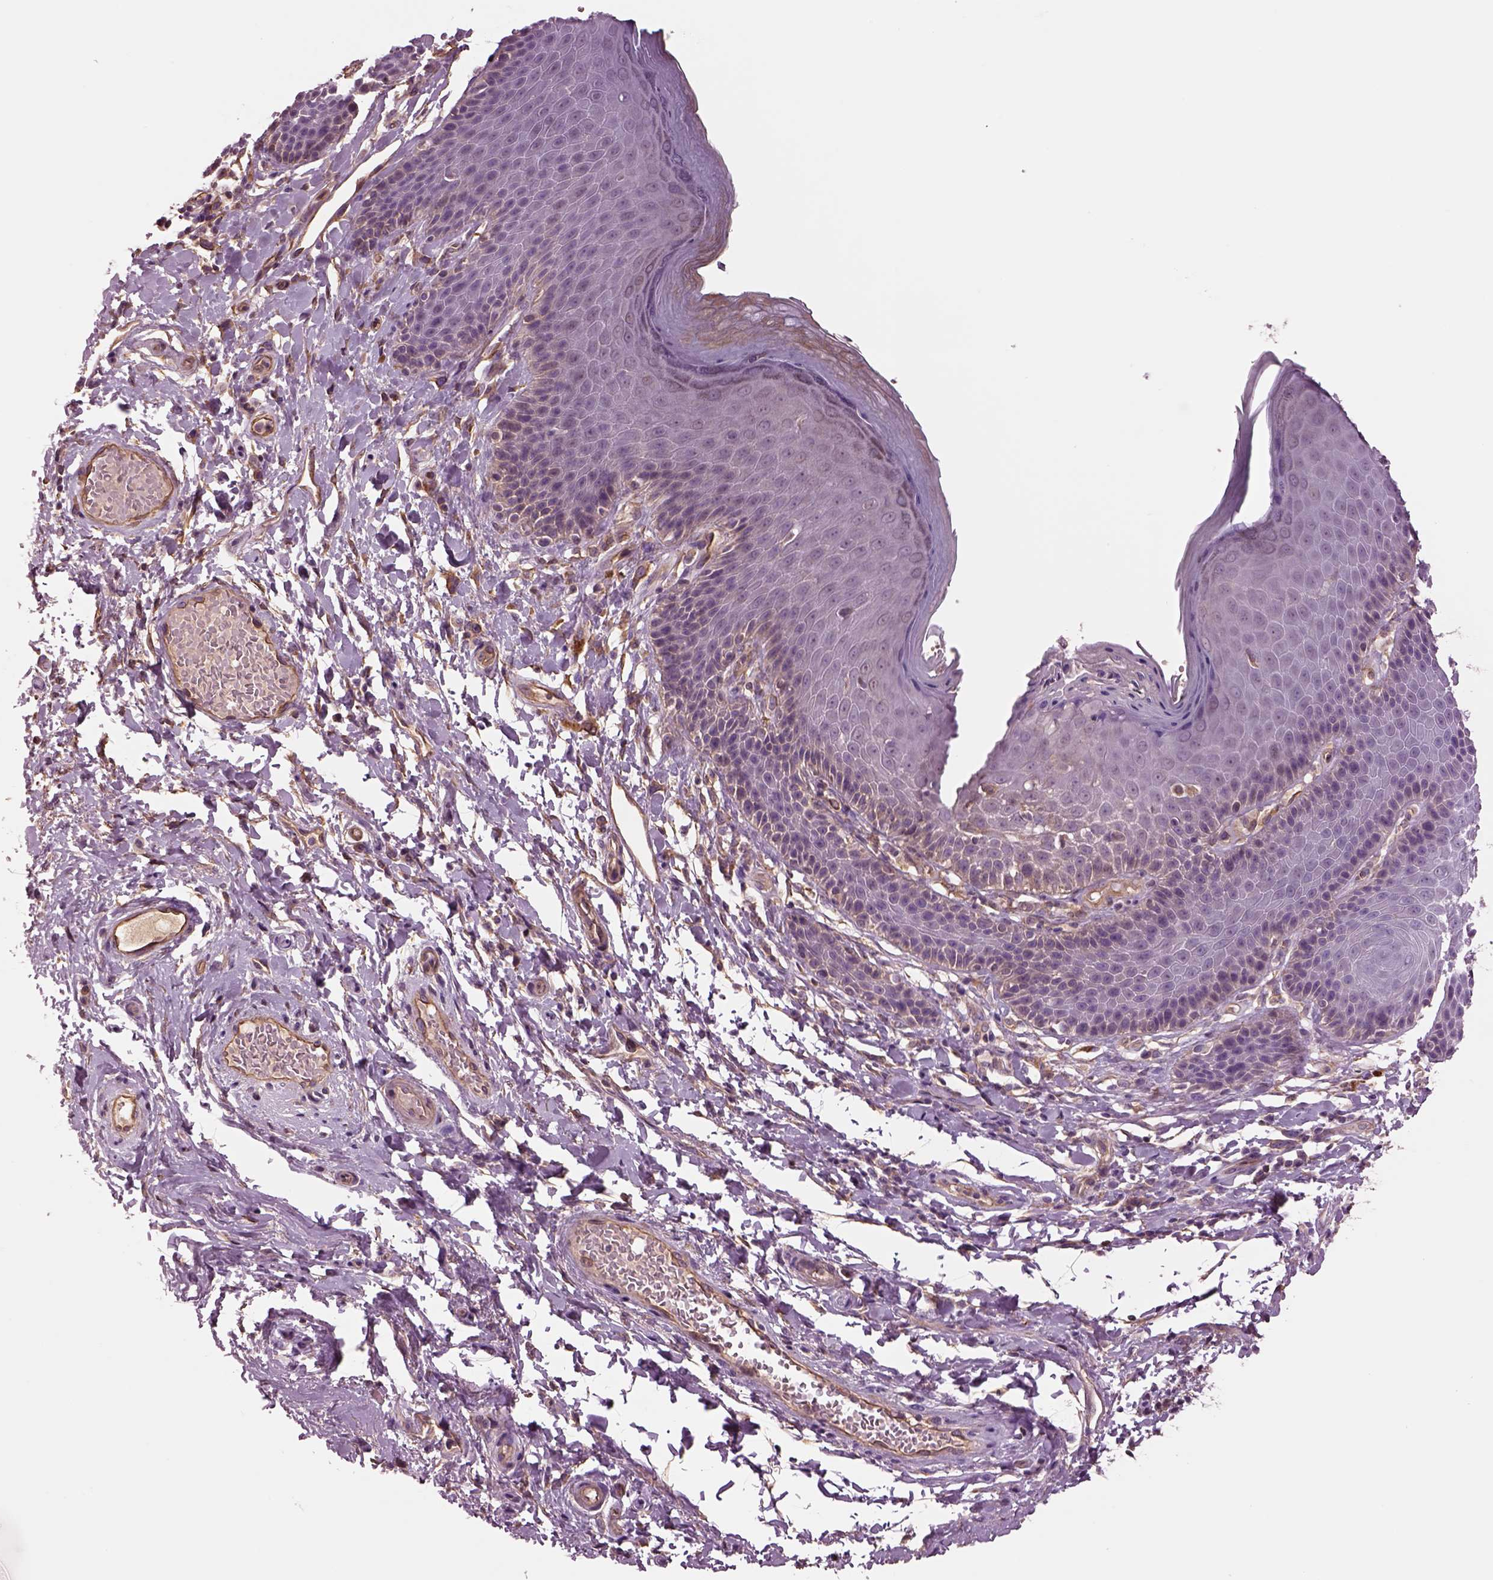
{"staining": {"intensity": "negative", "quantity": "none", "location": "none"}, "tissue": "skin", "cell_type": "Epidermal cells", "image_type": "normal", "snomed": [{"axis": "morphology", "description": "Normal tissue, NOS"}, {"axis": "topography", "description": "Anal"}, {"axis": "topography", "description": "Peripheral nerve tissue"}], "caption": "This is an IHC photomicrograph of normal human skin. There is no expression in epidermal cells.", "gene": "HTR1B", "patient": {"sex": "male", "age": 51}}